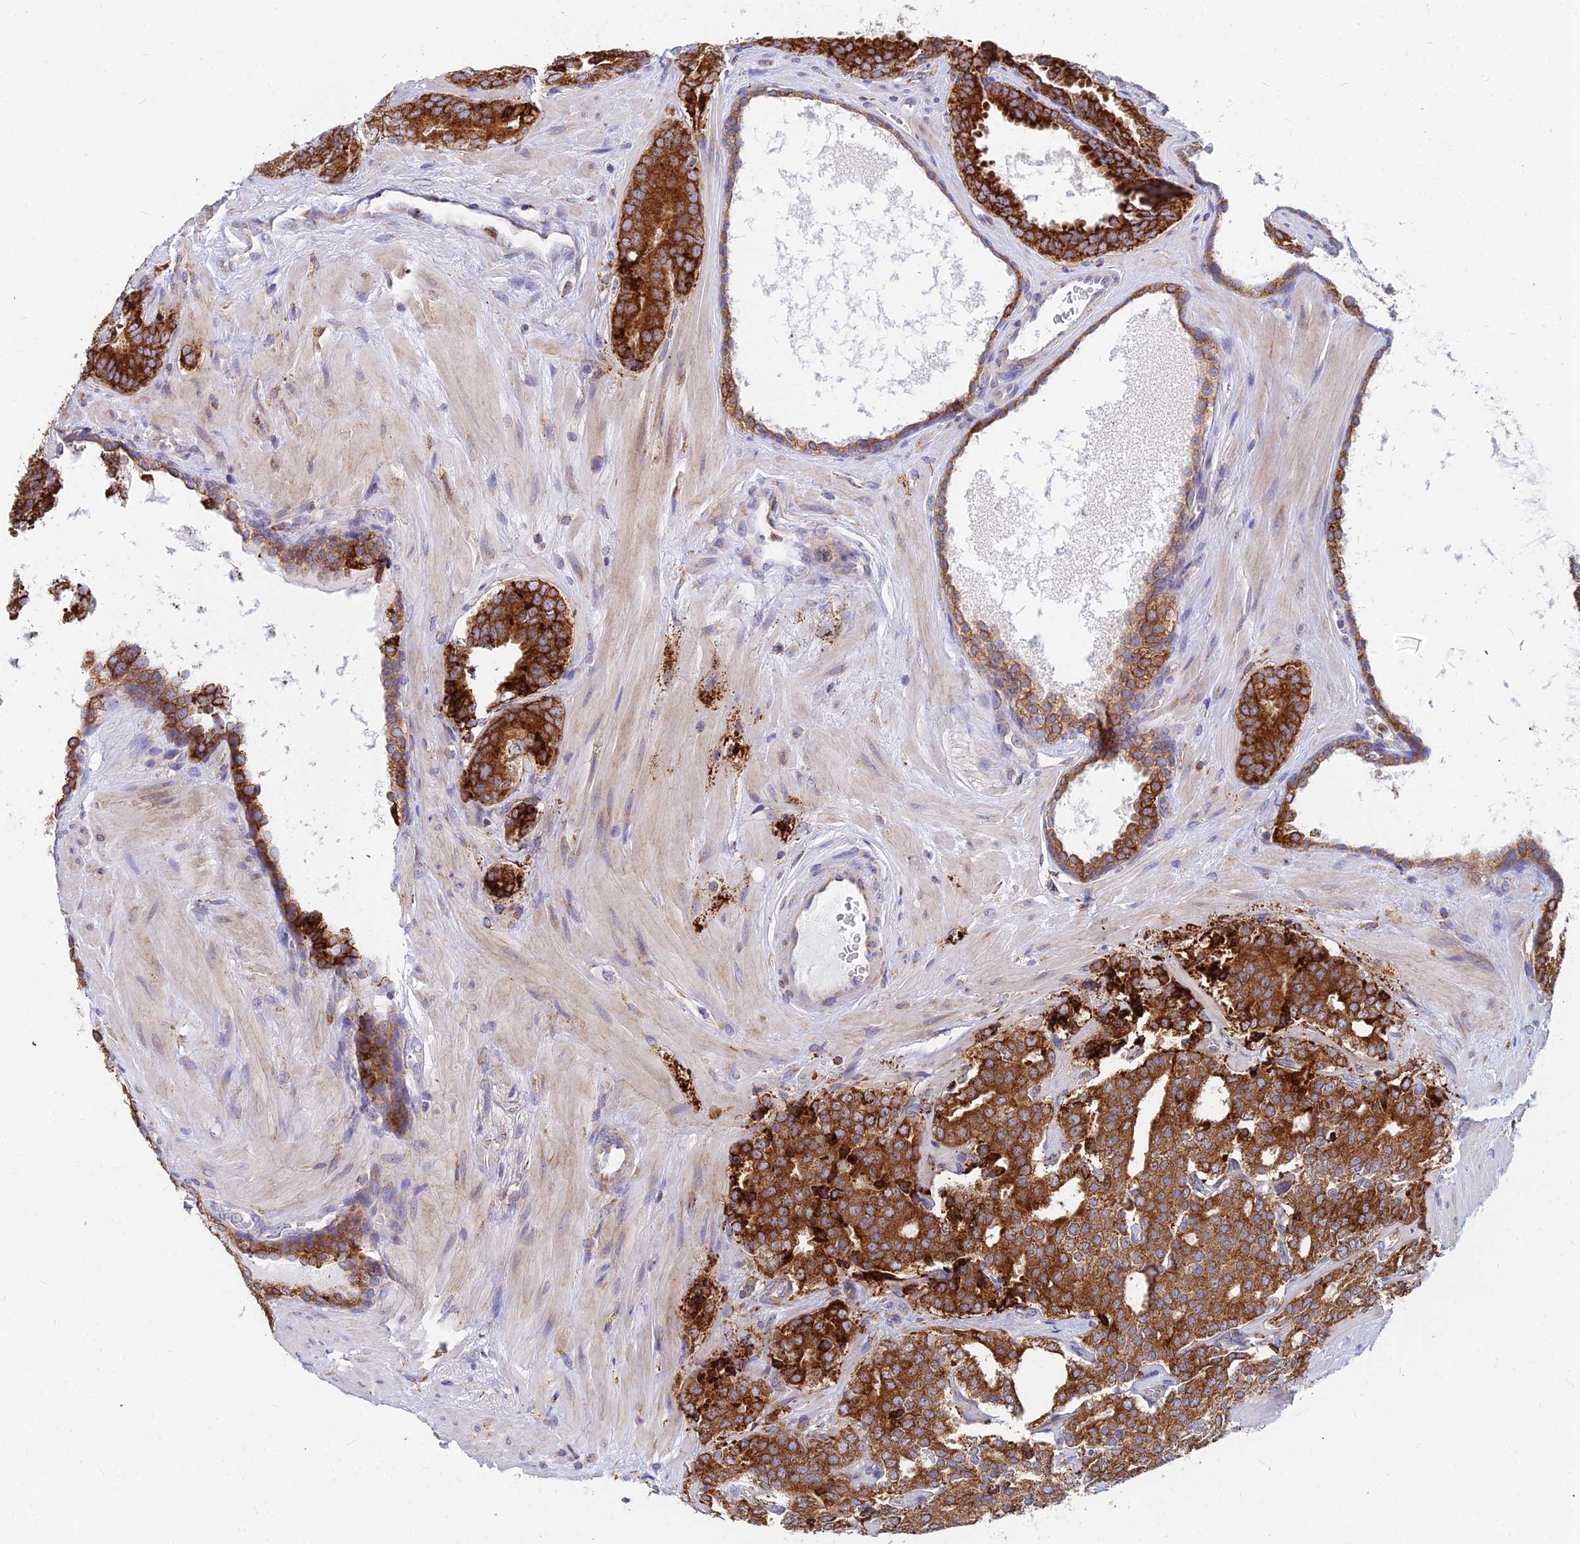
{"staining": {"intensity": "strong", "quantity": ">75%", "location": "cytoplasmic/membranous"}, "tissue": "prostate cancer", "cell_type": "Tumor cells", "image_type": "cancer", "snomed": [{"axis": "morphology", "description": "Adenocarcinoma, High grade"}, {"axis": "topography", "description": "Prostate"}], "caption": "Immunohistochemical staining of human prostate cancer shows high levels of strong cytoplasmic/membranous protein staining in approximately >75% of tumor cells.", "gene": "CCT6B", "patient": {"sex": "male", "age": 63}}